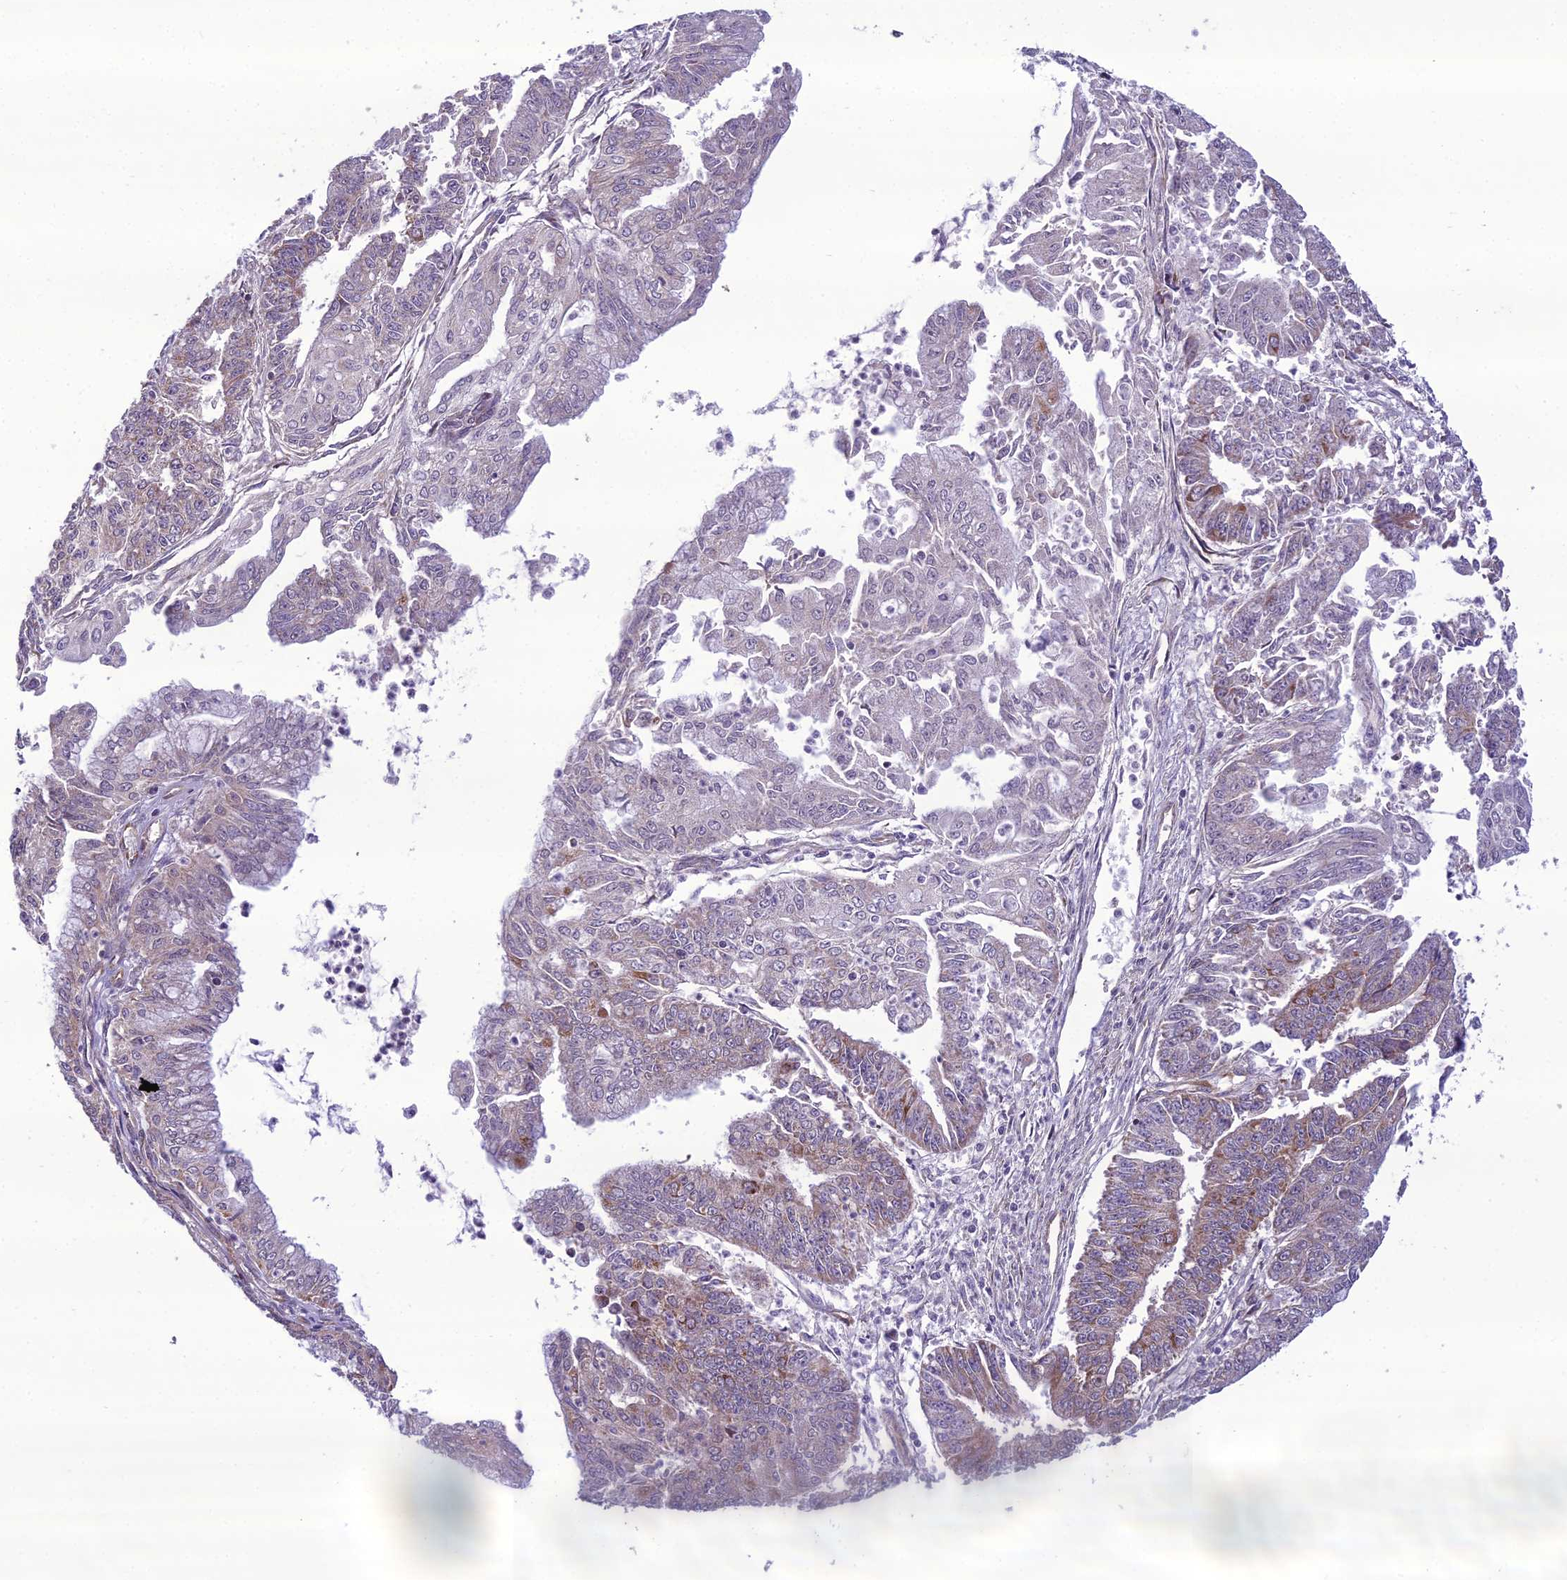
{"staining": {"intensity": "weak", "quantity": "25%-75%", "location": "cytoplasmic/membranous"}, "tissue": "endometrial cancer", "cell_type": "Tumor cells", "image_type": "cancer", "snomed": [{"axis": "morphology", "description": "Adenocarcinoma, NOS"}, {"axis": "topography", "description": "Endometrium"}], "caption": "Immunohistochemistry (DAB) staining of endometrial cancer (adenocarcinoma) reveals weak cytoplasmic/membranous protein positivity in about 25%-75% of tumor cells.", "gene": "NODAL", "patient": {"sex": "female", "age": 73}}